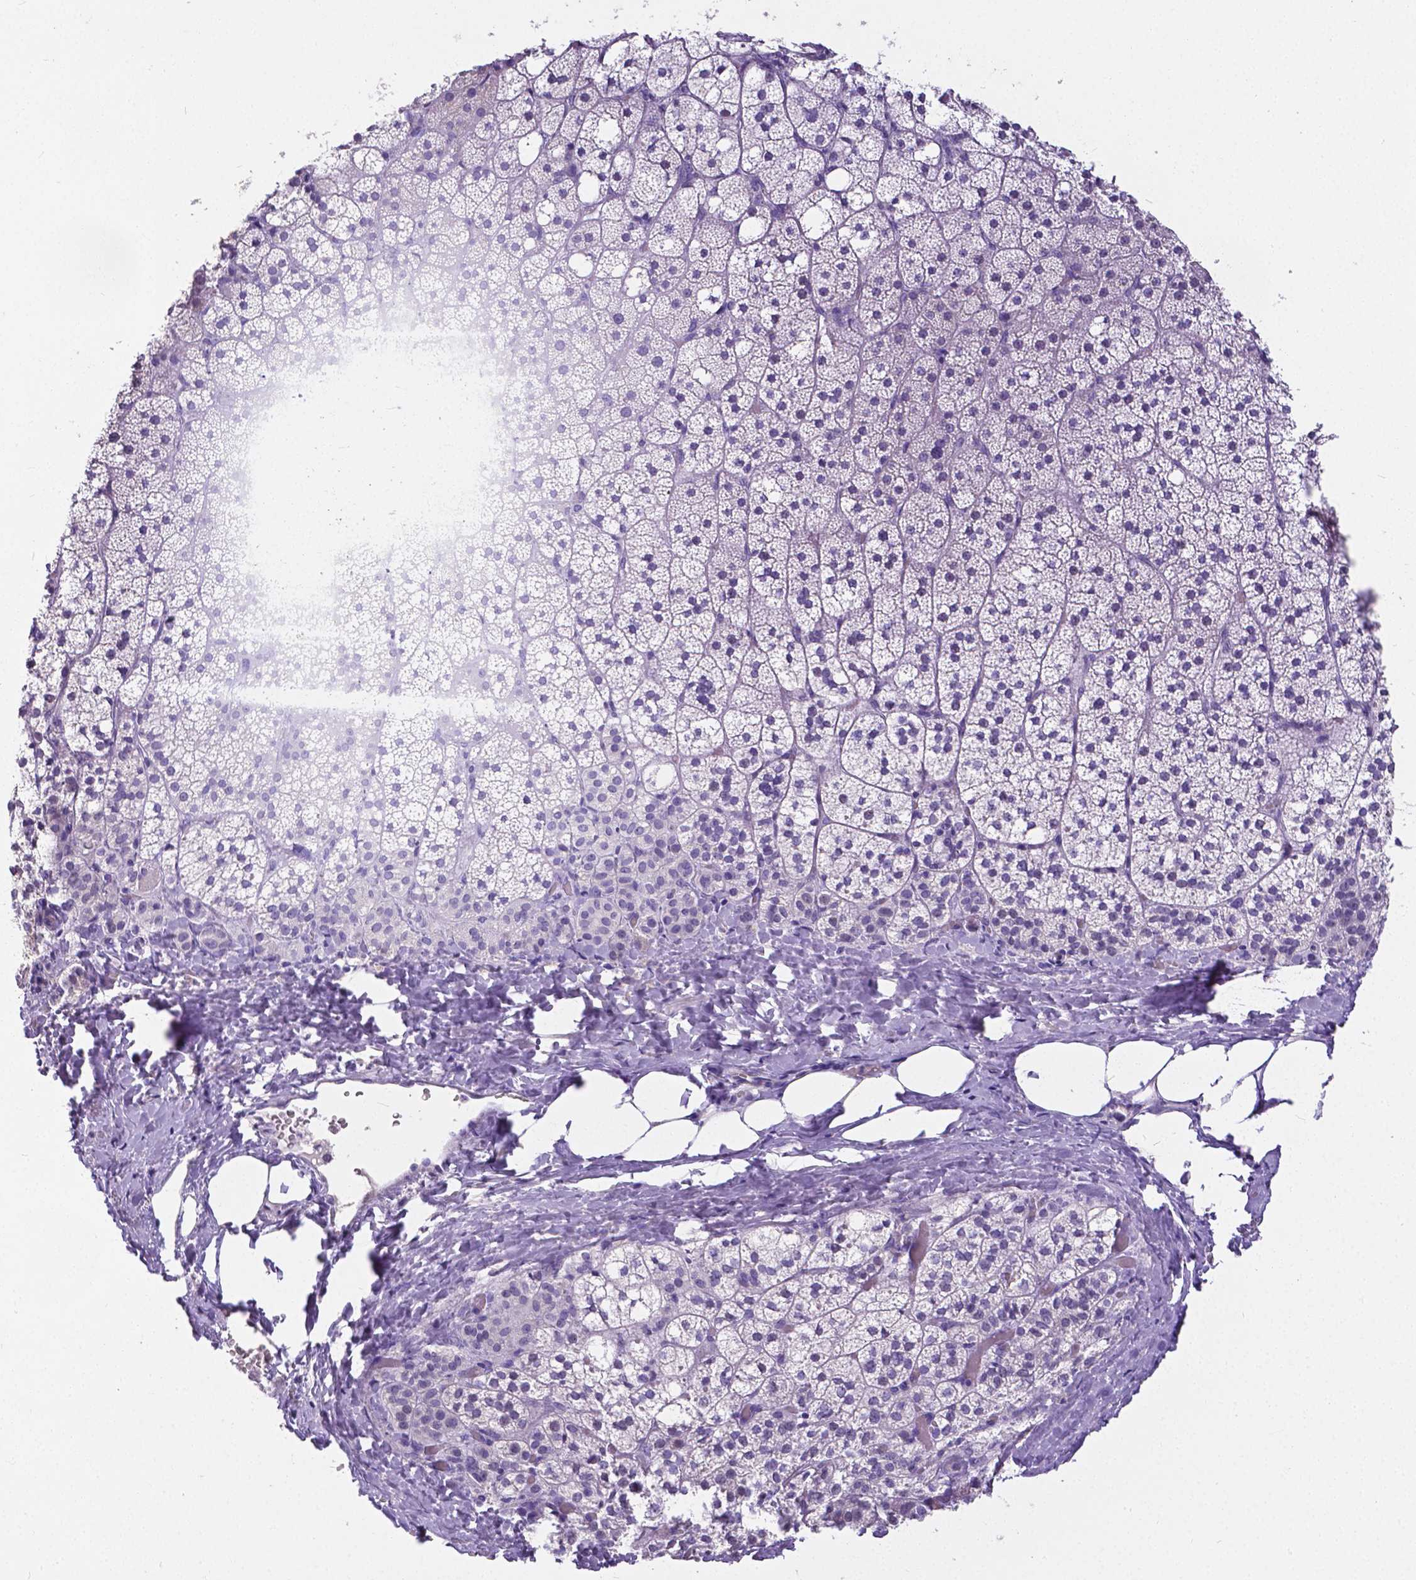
{"staining": {"intensity": "weak", "quantity": "<25%", "location": "cytoplasmic/membranous"}, "tissue": "adrenal gland", "cell_type": "Glandular cells", "image_type": "normal", "snomed": [{"axis": "morphology", "description": "Normal tissue, NOS"}, {"axis": "topography", "description": "Adrenal gland"}], "caption": "Glandular cells show no significant protein staining in normal adrenal gland.", "gene": "OCLN", "patient": {"sex": "male", "age": 53}}